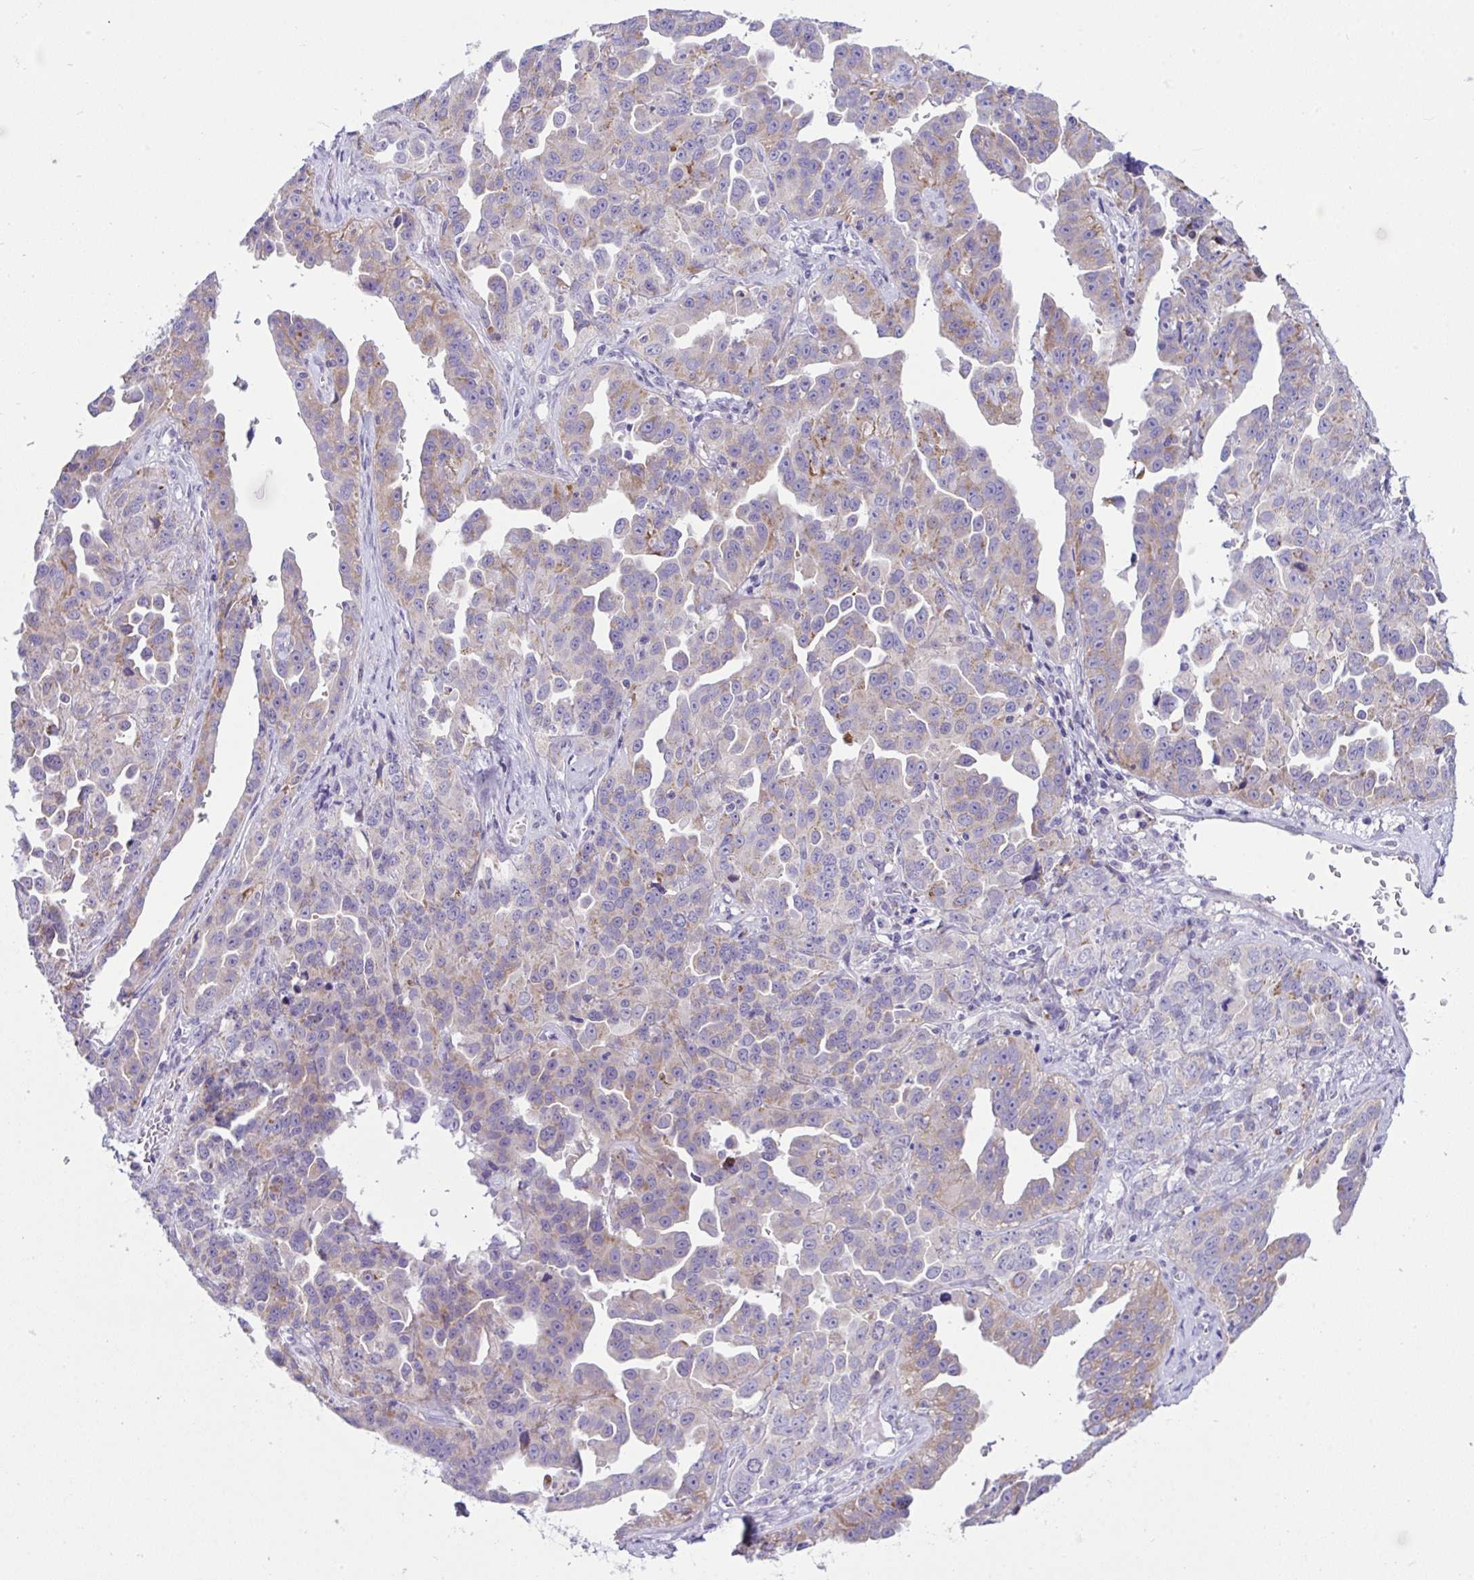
{"staining": {"intensity": "weak", "quantity": "25%-75%", "location": "cytoplasmic/membranous"}, "tissue": "ovarian cancer", "cell_type": "Tumor cells", "image_type": "cancer", "snomed": [{"axis": "morphology", "description": "Cystadenocarcinoma, serous, NOS"}, {"axis": "topography", "description": "Ovary"}], "caption": "Weak cytoplasmic/membranous positivity for a protein is seen in about 25%-75% of tumor cells of ovarian cancer (serous cystadenocarcinoma) using immunohistochemistry.", "gene": "DTX3", "patient": {"sex": "female", "age": 75}}